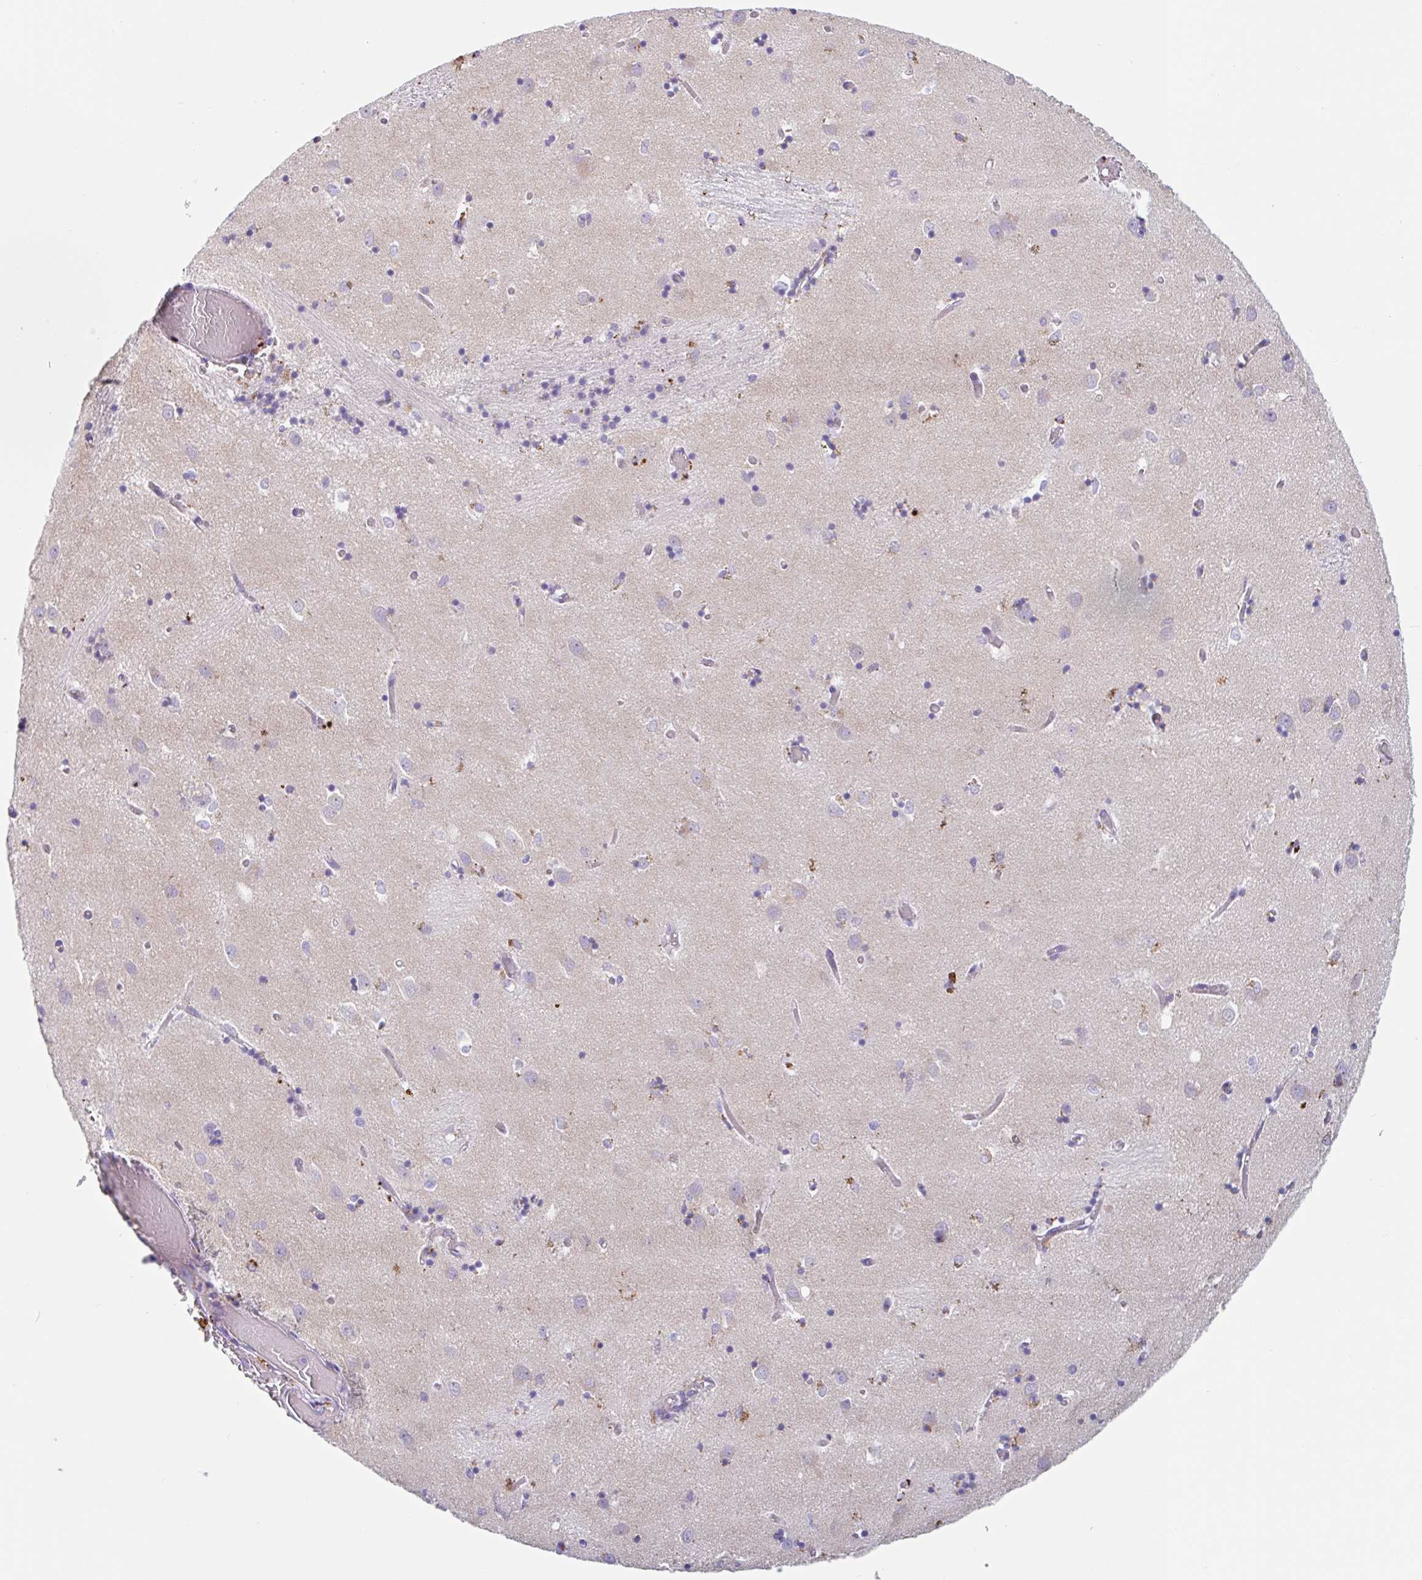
{"staining": {"intensity": "negative", "quantity": "none", "location": "none"}, "tissue": "caudate", "cell_type": "Glial cells", "image_type": "normal", "snomed": [{"axis": "morphology", "description": "Normal tissue, NOS"}, {"axis": "topography", "description": "Lateral ventricle wall"}], "caption": "High power microscopy photomicrograph of an immunohistochemistry photomicrograph of normal caudate, revealing no significant staining in glial cells.", "gene": "LENG9", "patient": {"sex": "male", "age": 70}}